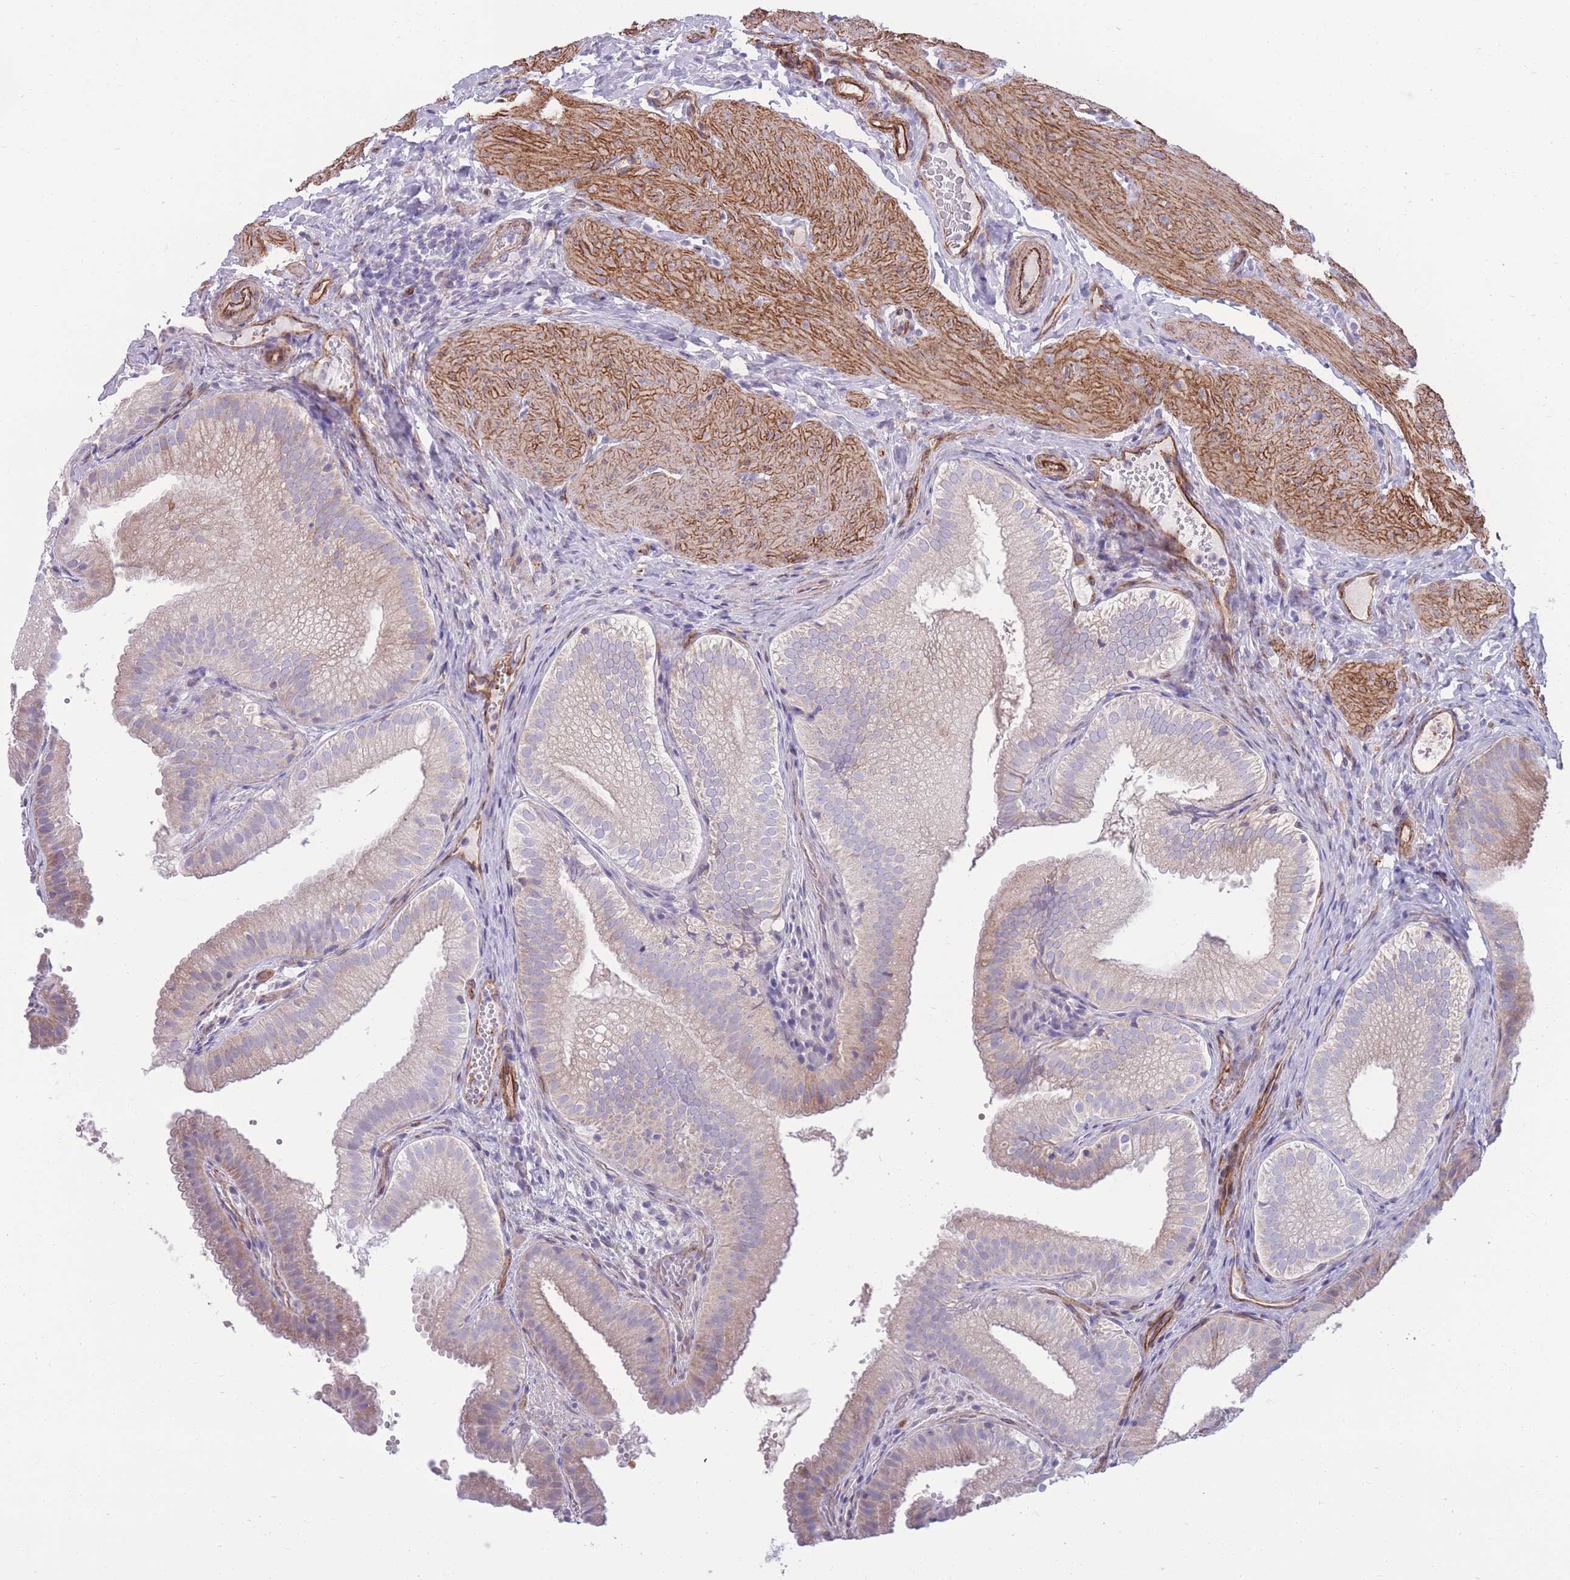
{"staining": {"intensity": "moderate", "quantity": "25%-75%", "location": "cytoplasmic/membranous"}, "tissue": "gallbladder", "cell_type": "Glandular cells", "image_type": "normal", "snomed": [{"axis": "morphology", "description": "Normal tissue, NOS"}, {"axis": "topography", "description": "Gallbladder"}], "caption": "Immunohistochemistry (DAB (3,3'-diaminobenzidine)) staining of unremarkable human gallbladder shows moderate cytoplasmic/membranous protein expression in approximately 25%-75% of glandular cells. The protein of interest is stained brown, and the nuclei are stained in blue (DAB (3,3'-diaminobenzidine) IHC with brightfield microscopy, high magnification).", "gene": "RGS11", "patient": {"sex": "female", "age": 30}}